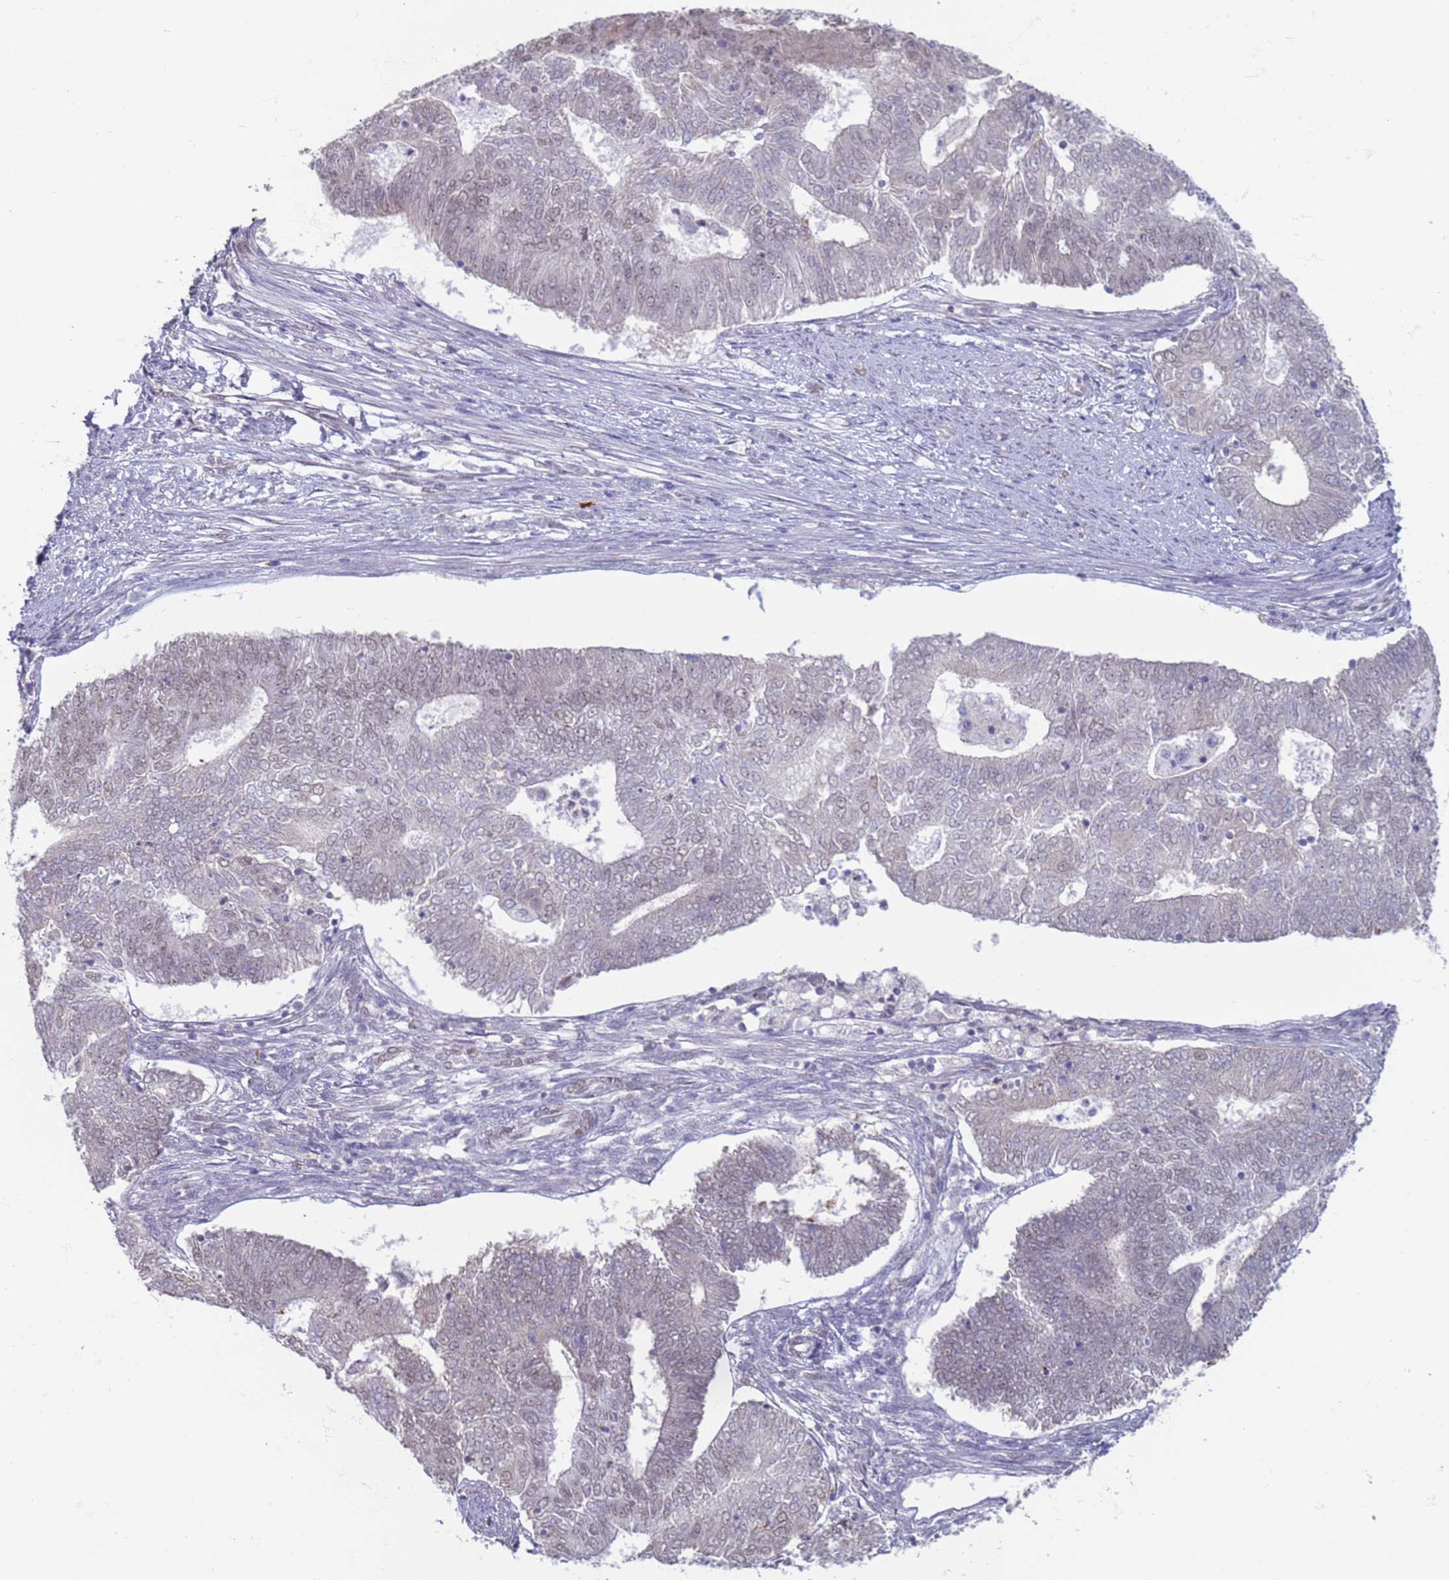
{"staining": {"intensity": "weak", "quantity": "<25%", "location": "nuclear"}, "tissue": "endometrial cancer", "cell_type": "Tumor cells", "image_type": "cancer", "snomed": [{"axis": "morphology", "description": "Adenocarcinoma, NOS"}, {"axis": "topography", "description": "Endometrium"}], "caption": "IHC histopathology image of neoplastic tissue: human endometrial adenocarcinoma stained with DAB (3,3'-diaminobenzidine) shows no significant protein staining in tumor cells. The staining was performed using DAB (3,3'-diaminobenzidine) to visualize the protein expression in brown, while the nuclei were stained in blue with hematoxylin (Magnification: 20x).", "gene": "SAE1", "patient": {"sex": "female", "age": 62}}